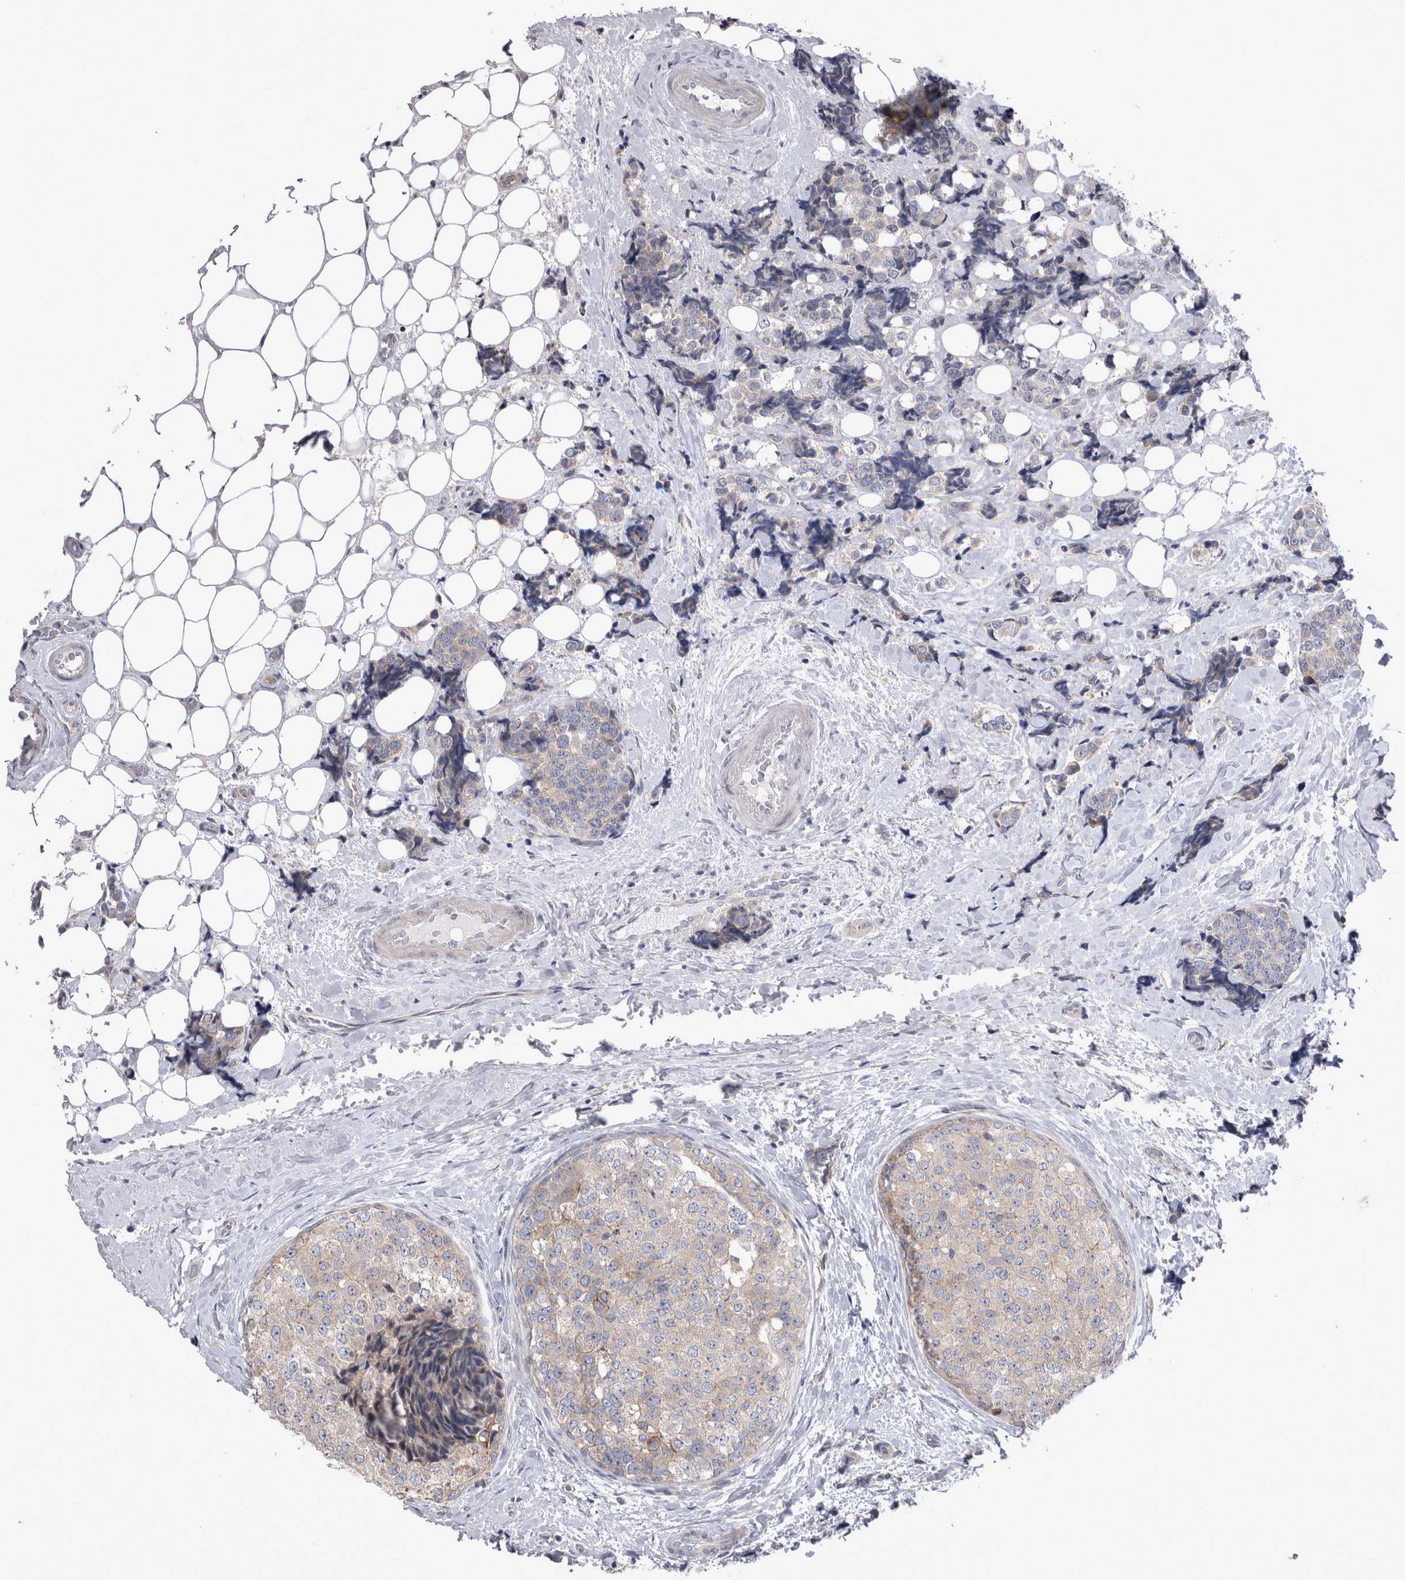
{"staining": {"intensity": "weak", "quantity": "<25%", "location": "cytoplasmic/membranous"}, "tissue": "breast cancer", "cell_type": "Tumor cells", "image_type": "cancer", "snomed": [{"axis": "morphology", "description": "Normal tissue, NOS"}, {"axis": "morphology", "description": "Duct carcinoma"}, {"axis": "topography", "description": "Breast"}], "caption": "This is a histopathology image of immunohistochemistry (IHC) staining of breast cancer (invasive ductal carcinoma), which shows no positivity in tumor cells.", "gene": "NENF", "patient": {"sex": "female", "age": 43}}